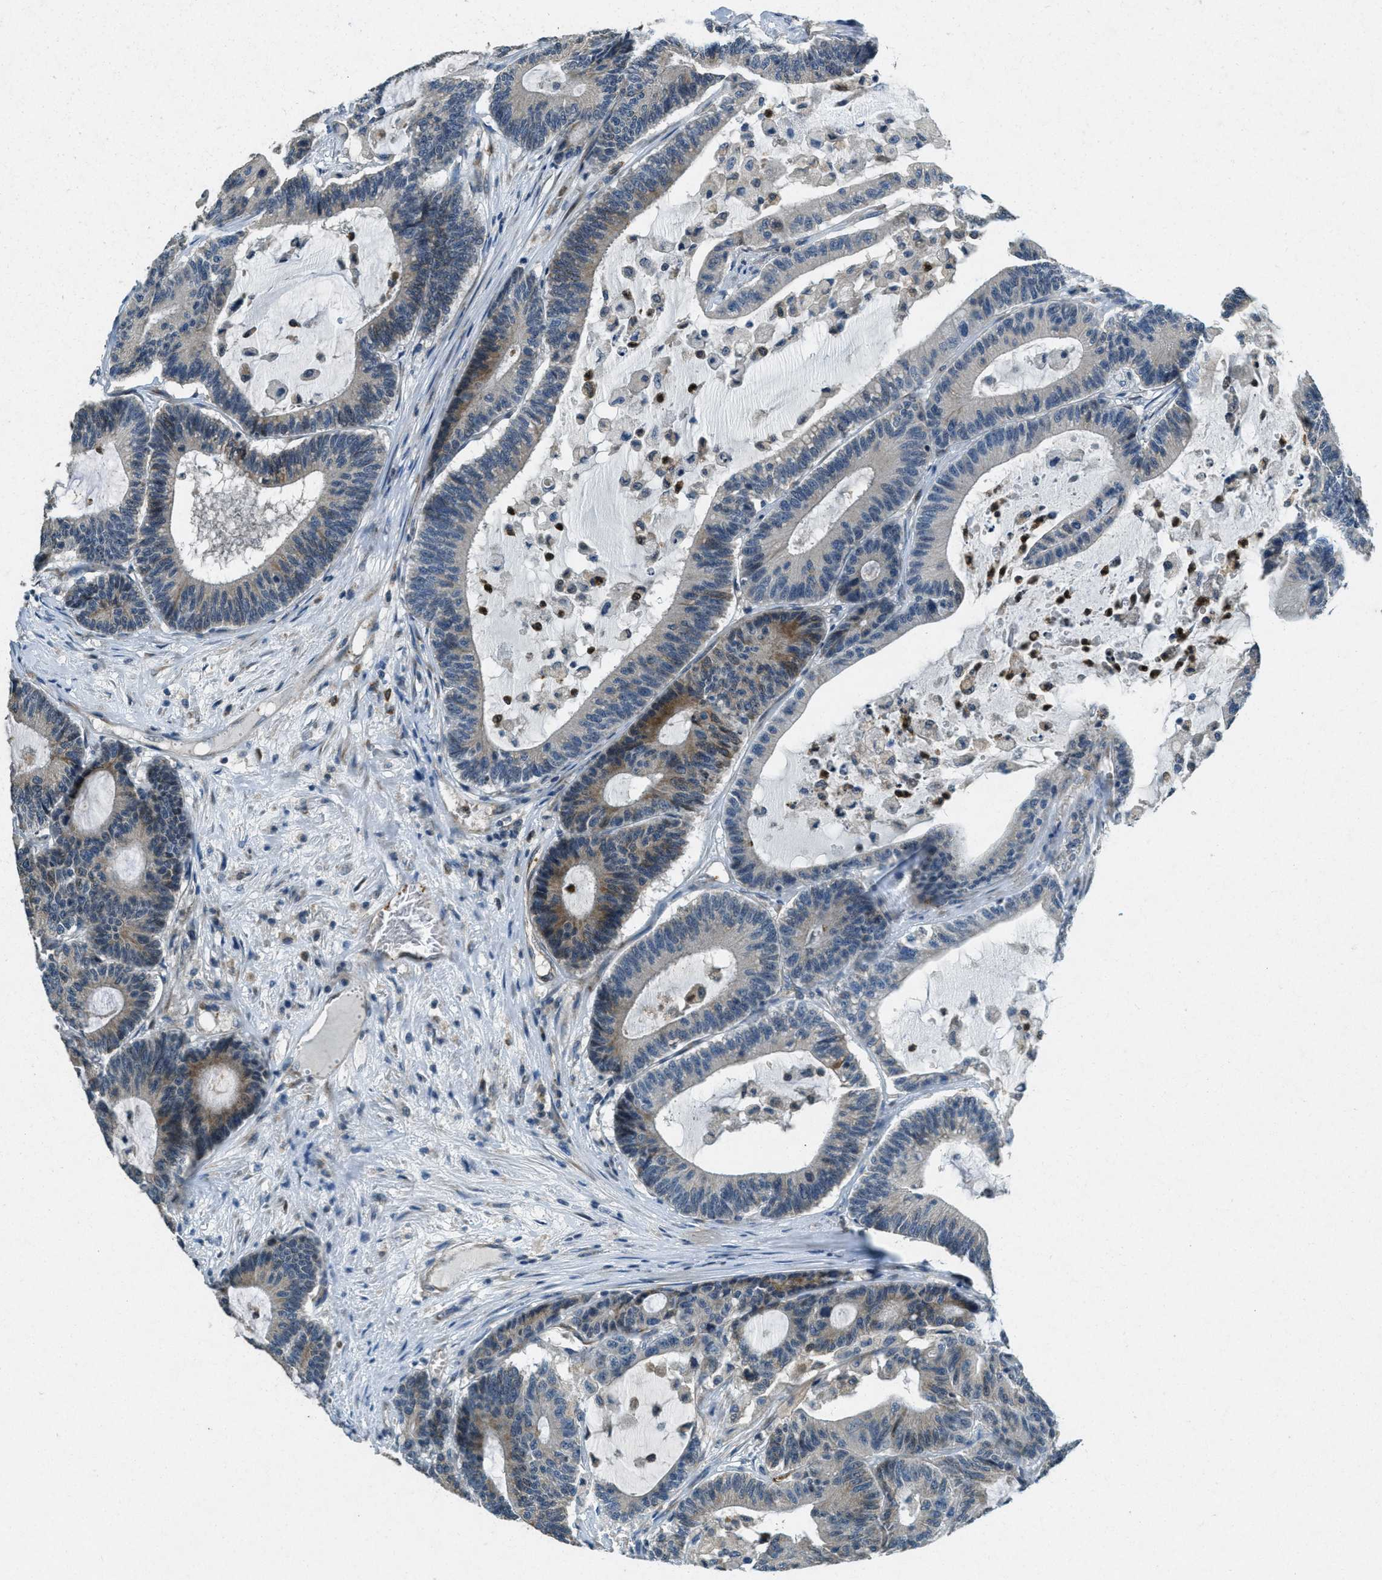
{"staining": {"intensity": "moderate", "quantity": "<25%", "location": "cytoplasmic/membranous"}, "tissue": "colorectal cancer", "cell_type": "Tumor cells", "image_type": "cancer", "snomed": [{"axis": "morphology", "description": "Adenocarcinoma, NOS"}, {"axis": "topography", "description": "Colon"}], "caption": "Protein expression analysis of colorectal adenocarcinoma demonstrates moderate cytoplasmic/membranous expression in about <25% of tumor cells. The staining was performed using DAB, with brown indicating positive protein expression. Nuclei are stained blue with hematoxylin.", "gene": "RAB3D", "patient": {"sex": "female", "age": 84}}